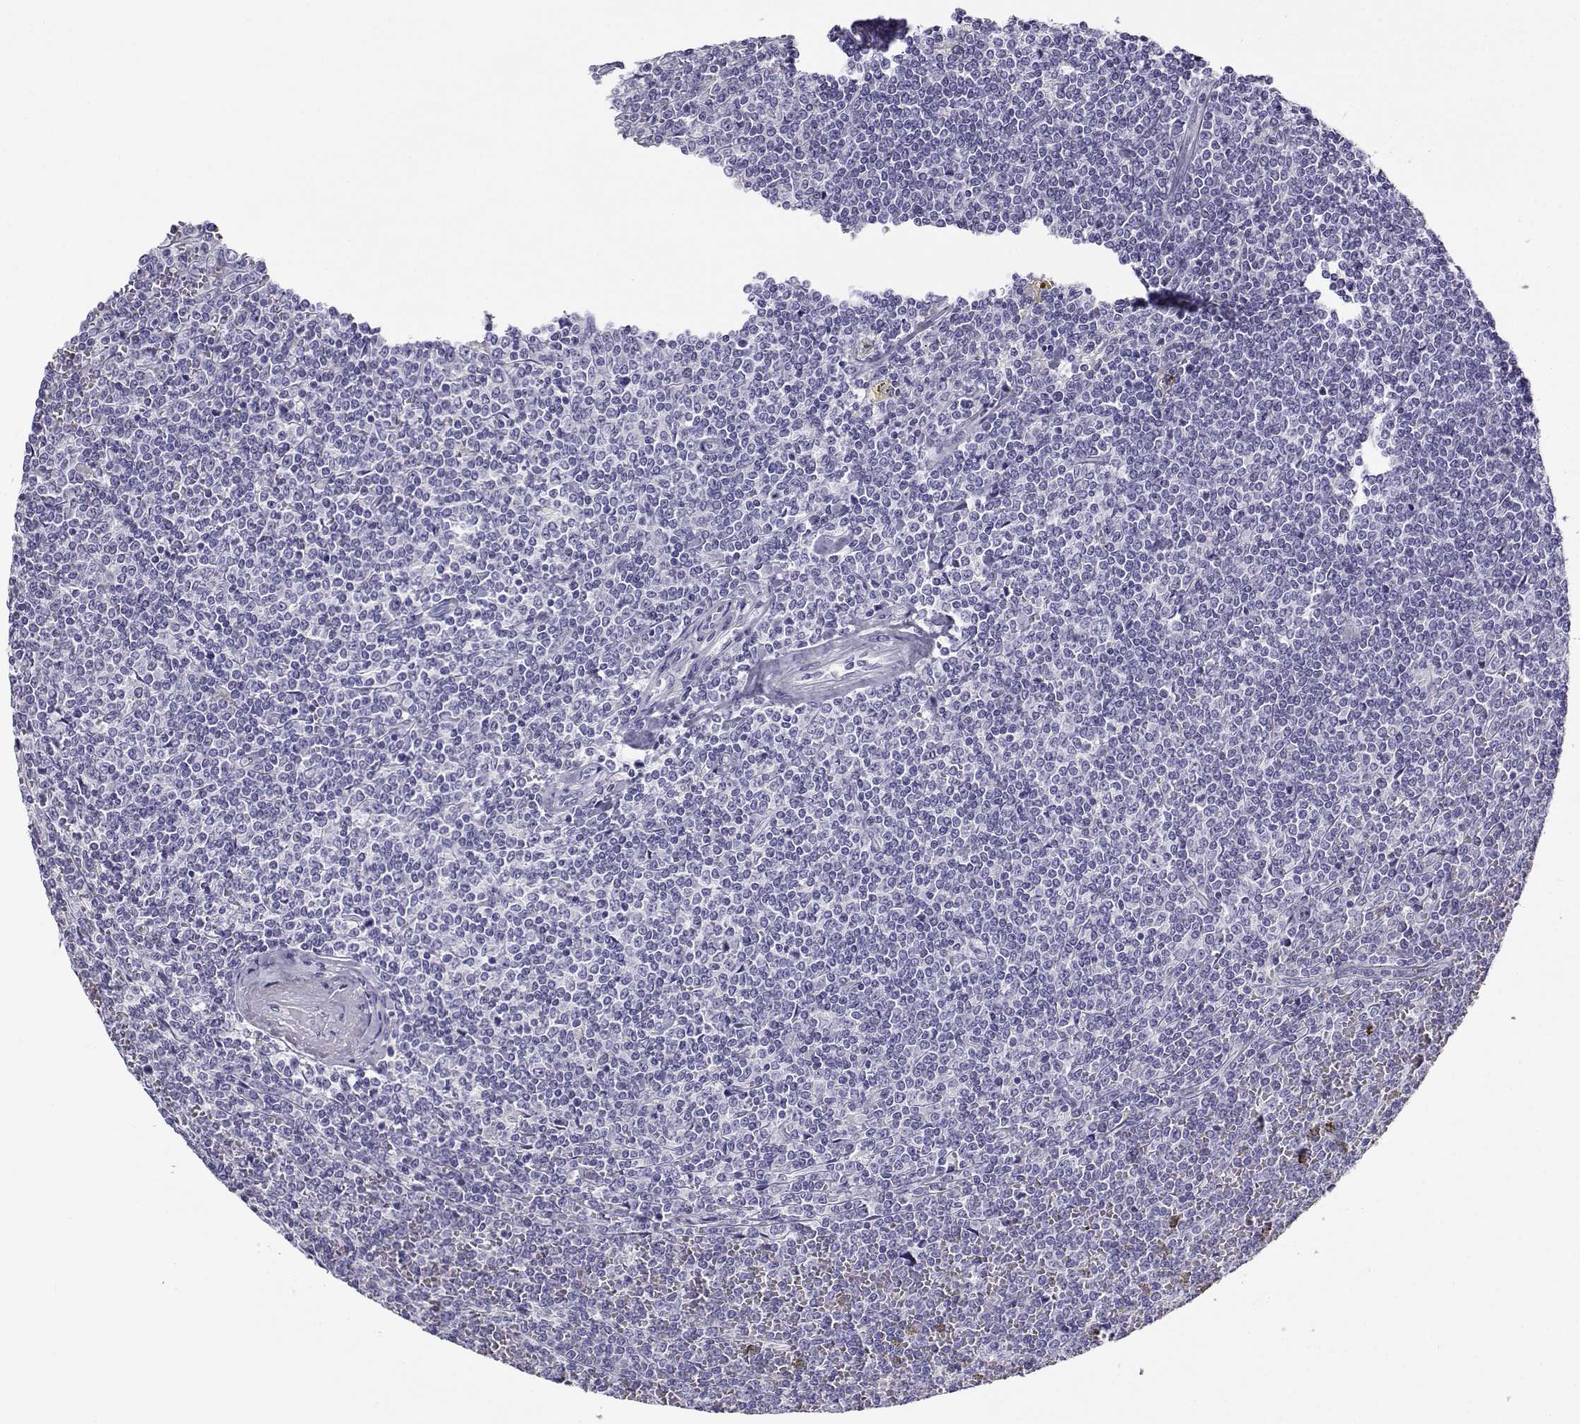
{"staining": {"intensity": "negative", "quantity": "none", "location": "none"}, "tissue": "lymphoma", "cell_type": "Tumor cells", "image_type": "cancer", "snomed": [{"axis": "morphology", "description": "Malignant lymphoma, non-Hodgkin's type, Low grade"}, {"axis": "topography", "description": "Spleen"}], "caption": "IHC of lymphoma shows no positivity in tumor cells.", "gene": "RHOXF2", "patient": {"sex": "female", "age": 19}}